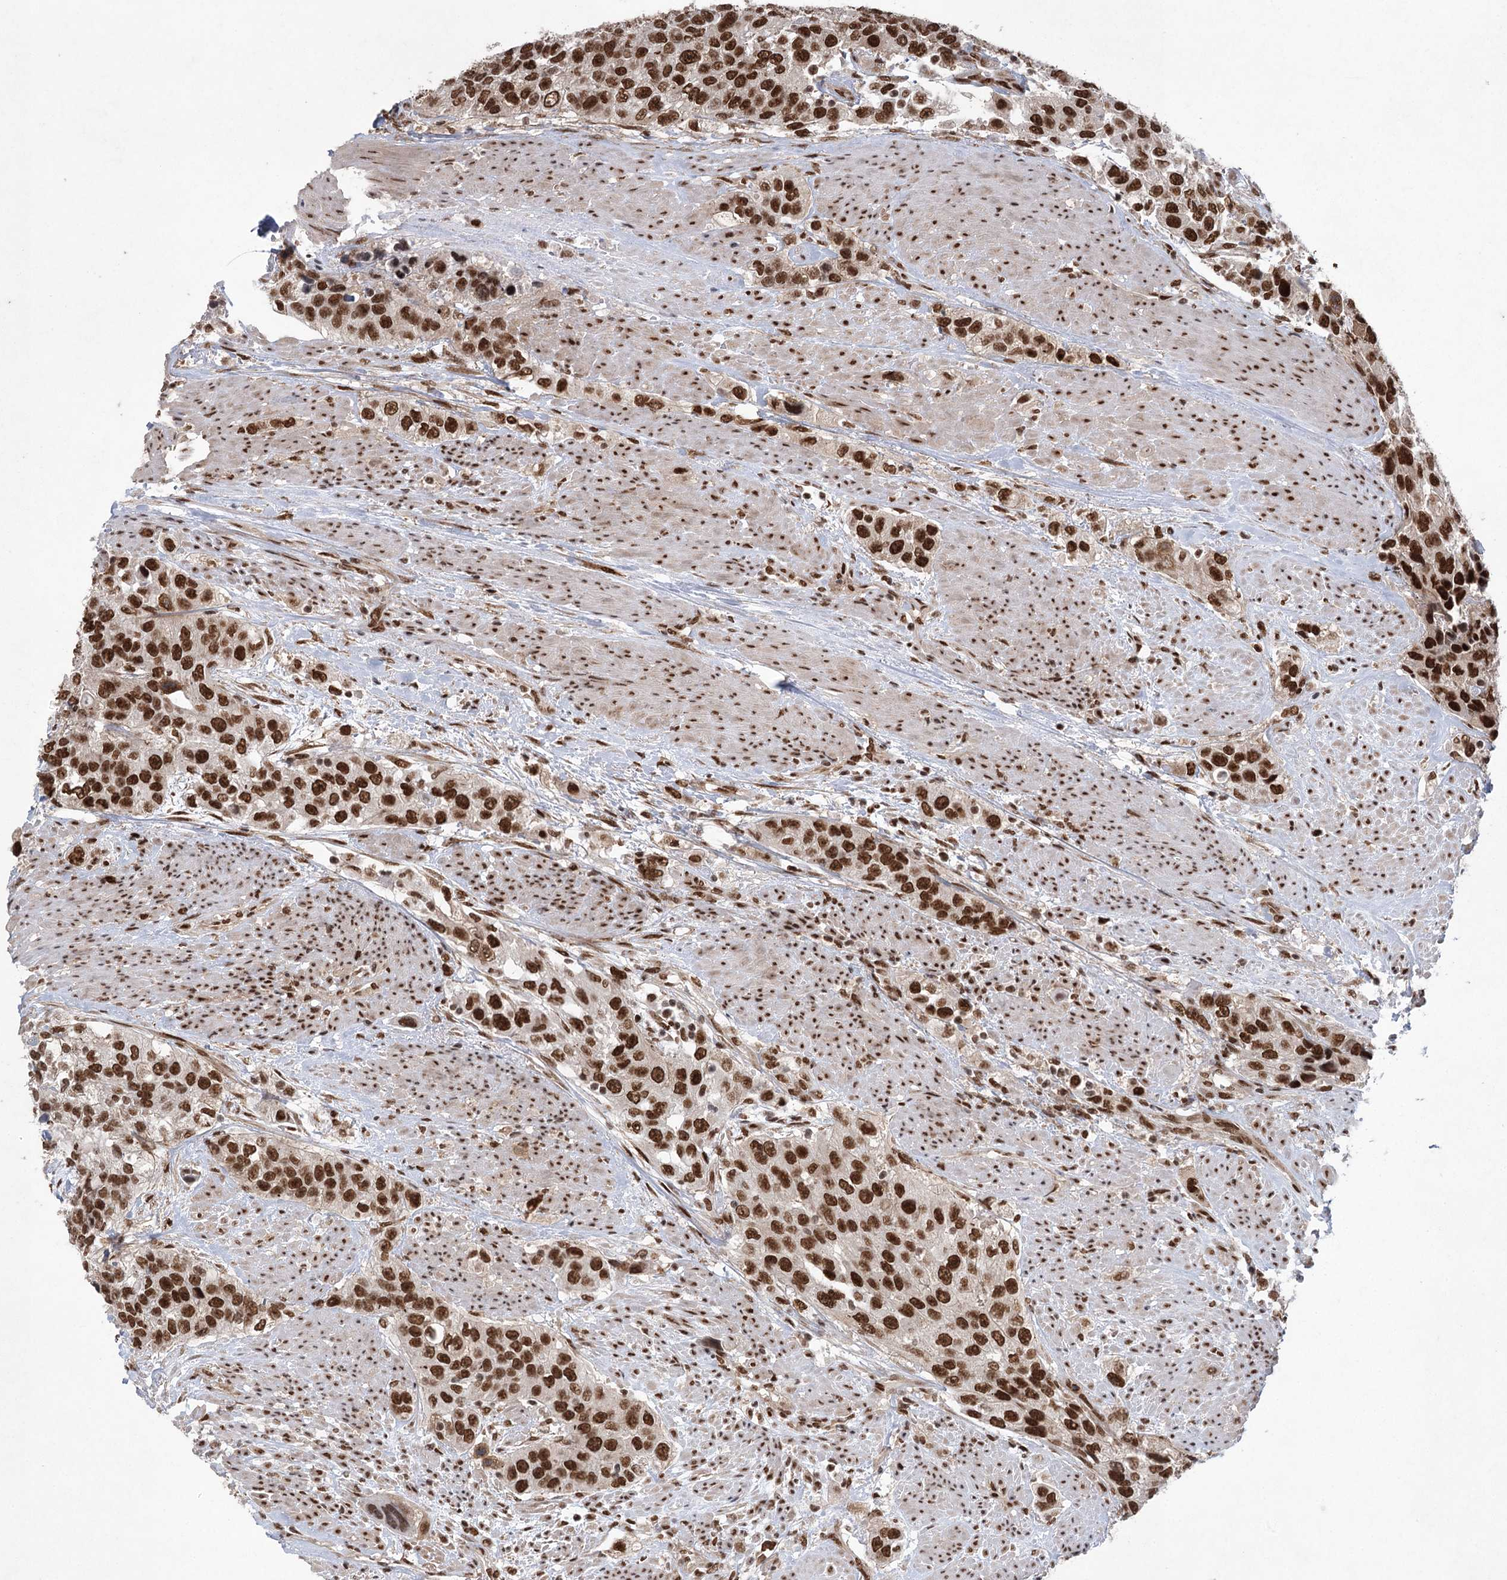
{"staining": {"intensity": "strong", "quantity": ">75%", "location": "nuclear"}, "tissue": "urothelial cancer", "cell_type": "Tumor cells", "image_type": "cancer", "snomed": [{"axis": "morphology", "description": "Urothelial carcinoma, High grade"}, {"axis": "topography", "description": "Urinary bladder"}], "caption": "A high-resolution micrograph shows IHC staining of high-grade urothelial carcinoma, which reveals strong nuclear staining in about >75% of tumor cells.", "gene": "ZCCHC8", "patient": {"sex": "female", "age": 80}}